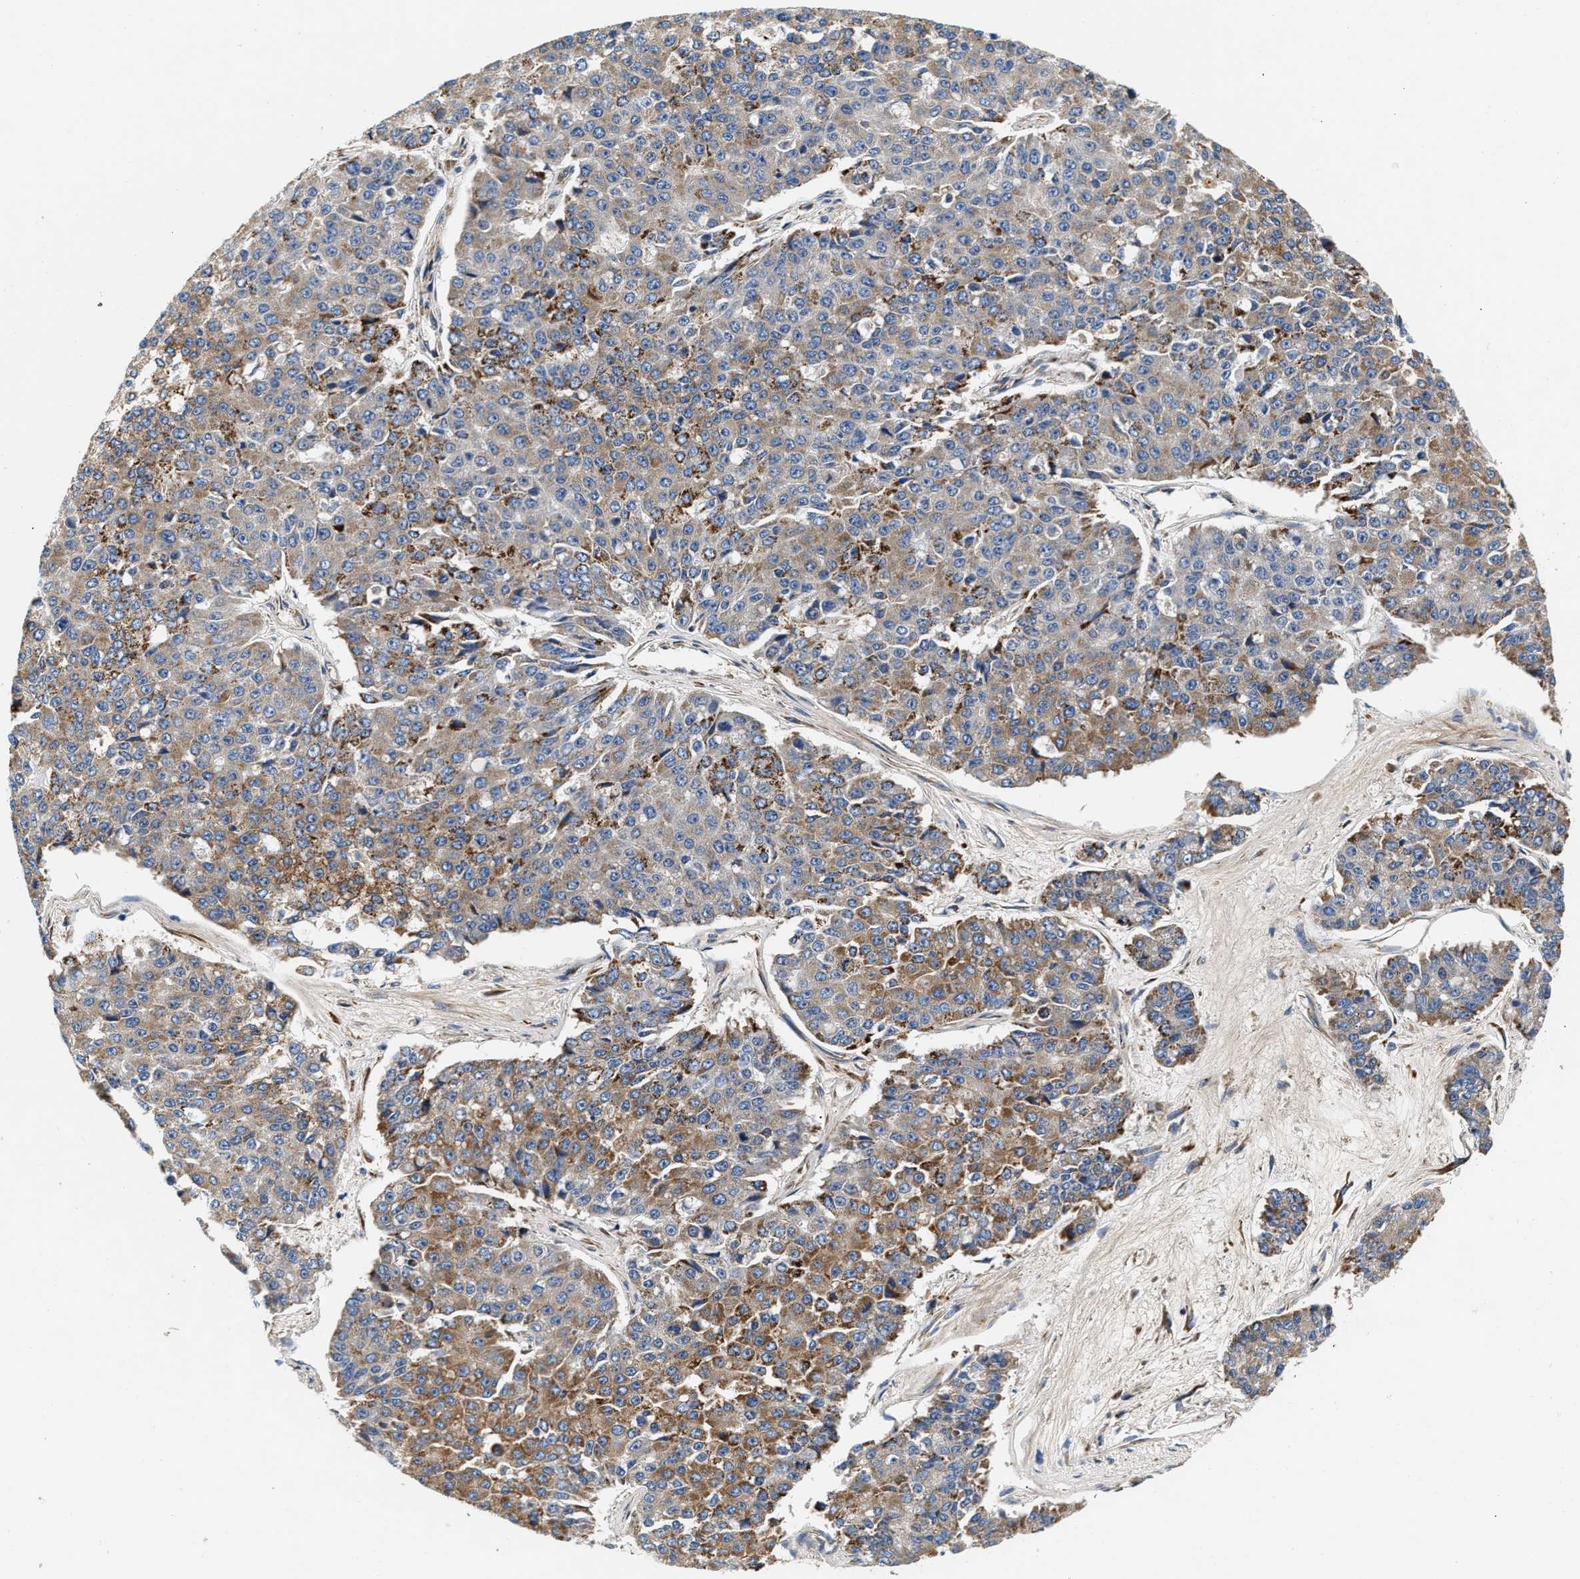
{"staining": {"intensity": "moderate", "quantity": "25%-75%", "location": "cytoplasmic/membranous"}, "tissue": "pancreatic cancer", "cell_type": "Tumor cells", "image_type": "cancer", "snomed": [{"axis": "morphology", "description": "Adenocarcinoma, NOS"}, {"axis": "topography", "description": "Pancreas"}], "caption": "Immunohistochemistry micrograph of neoplastic tissue: adenocarcinoma (pancreatic) stained using immunohistochemistry (IHC) shows medium levels of moderate protein expression localized specifically in the cytoplasmic/membranous of tumor cells, appearing as a cytoplasmic/membranous brown color.", "gene": "IFT74", "patient": {"sex": "male", "age": 50}}